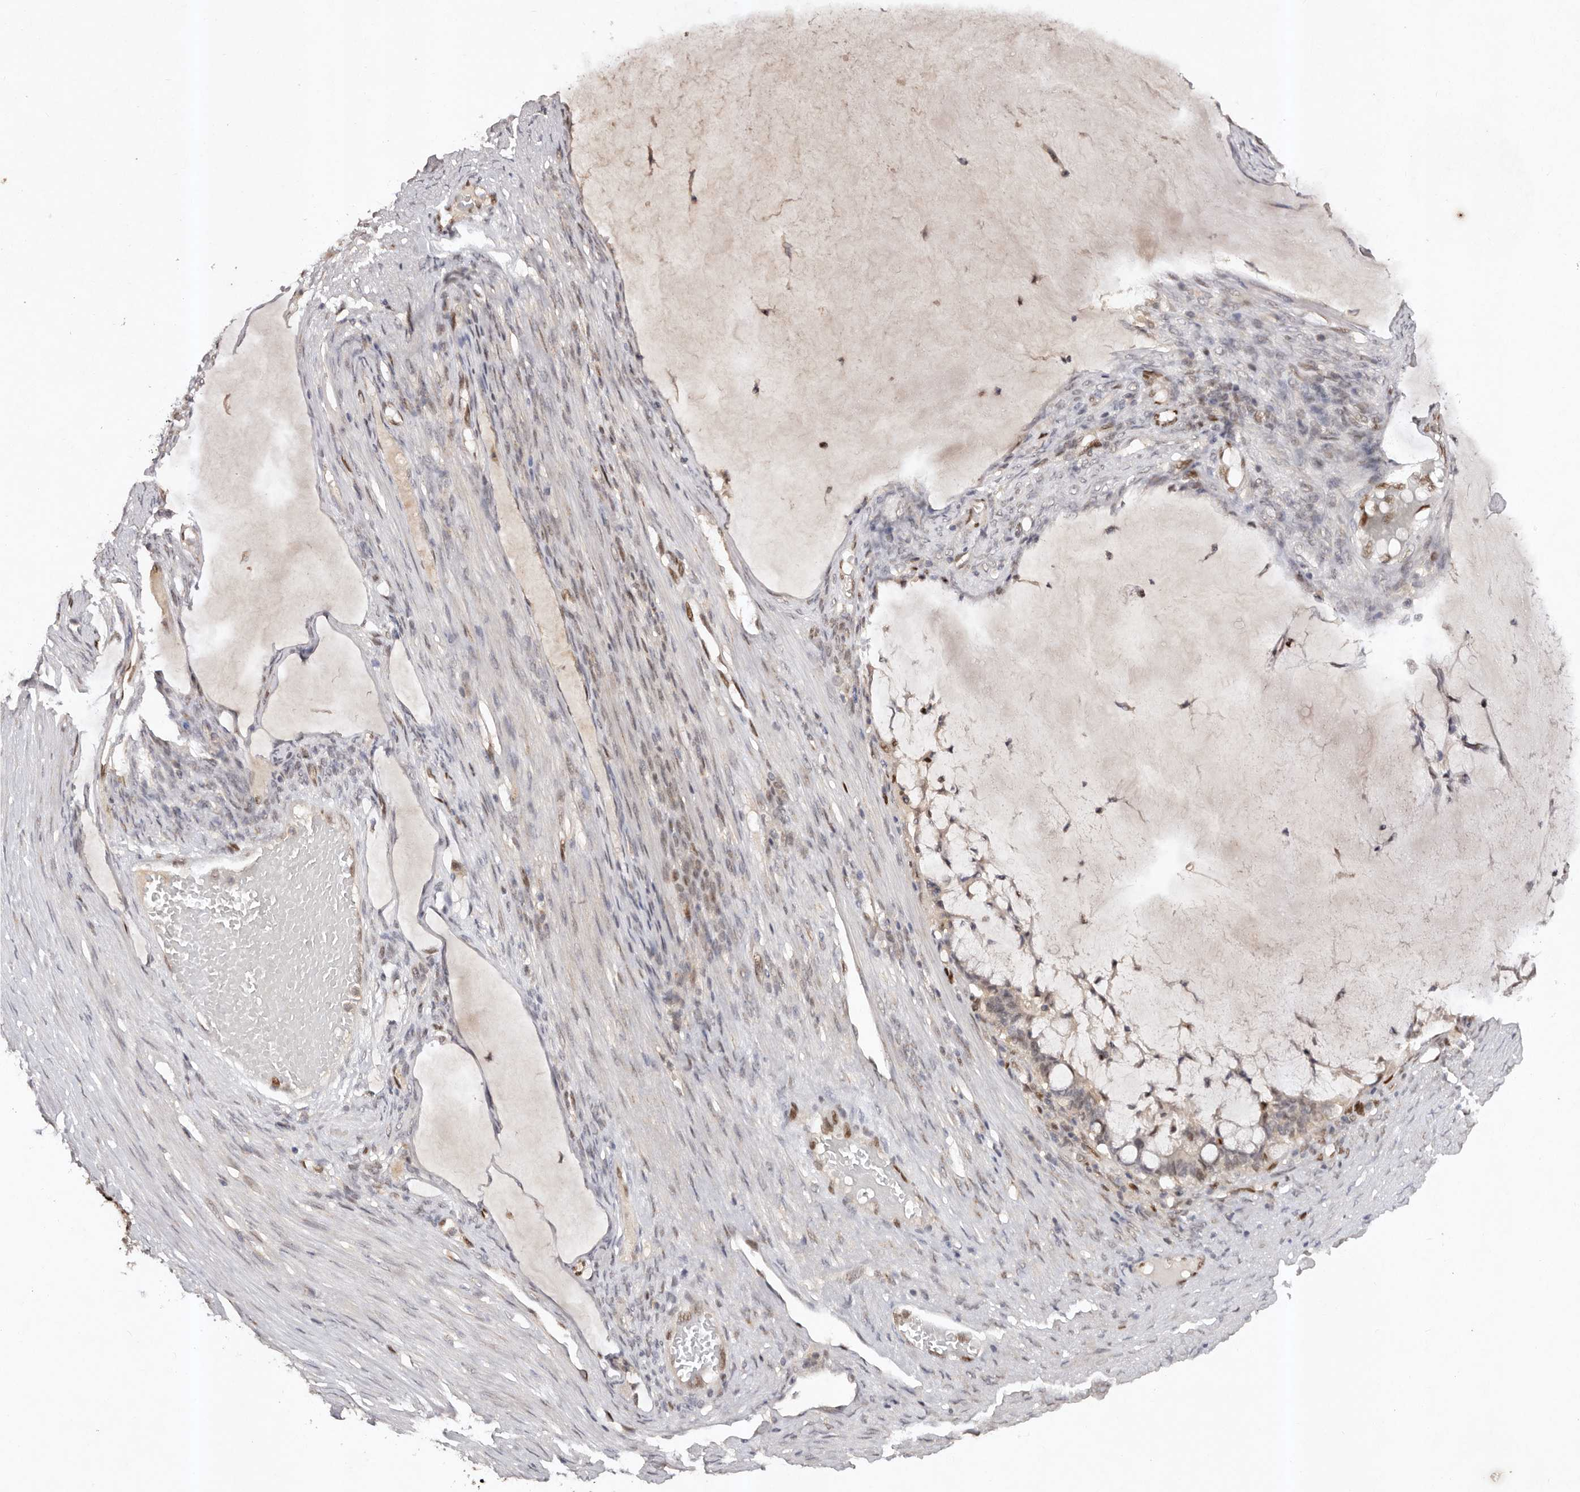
{"staining": {"intensity": "moderate", "quantity": "25%-75%", "location": "nuclear"}, "tissue": "ovarian cancer", "cell_type": "Tumor cells", "image_type": "cancer", "snomed": [{"axis": "morphology", "description": "Cystadenocarcinoma, mucinous, NOS"}, {"axis": "topography", "description": "Ovary"}], "caption": "Immunohistochemistry (IHC) (DAB) staining of mucinous cystadenocarcinoma (ovarian) demonstrates moderate nuclear protein staining in about 25%-75% of tumor cells. (Brightfield microscopy of DAB IHC at high magnification).", "gene": "KLF7", "patient": {"sex": "female", "age": 61}}